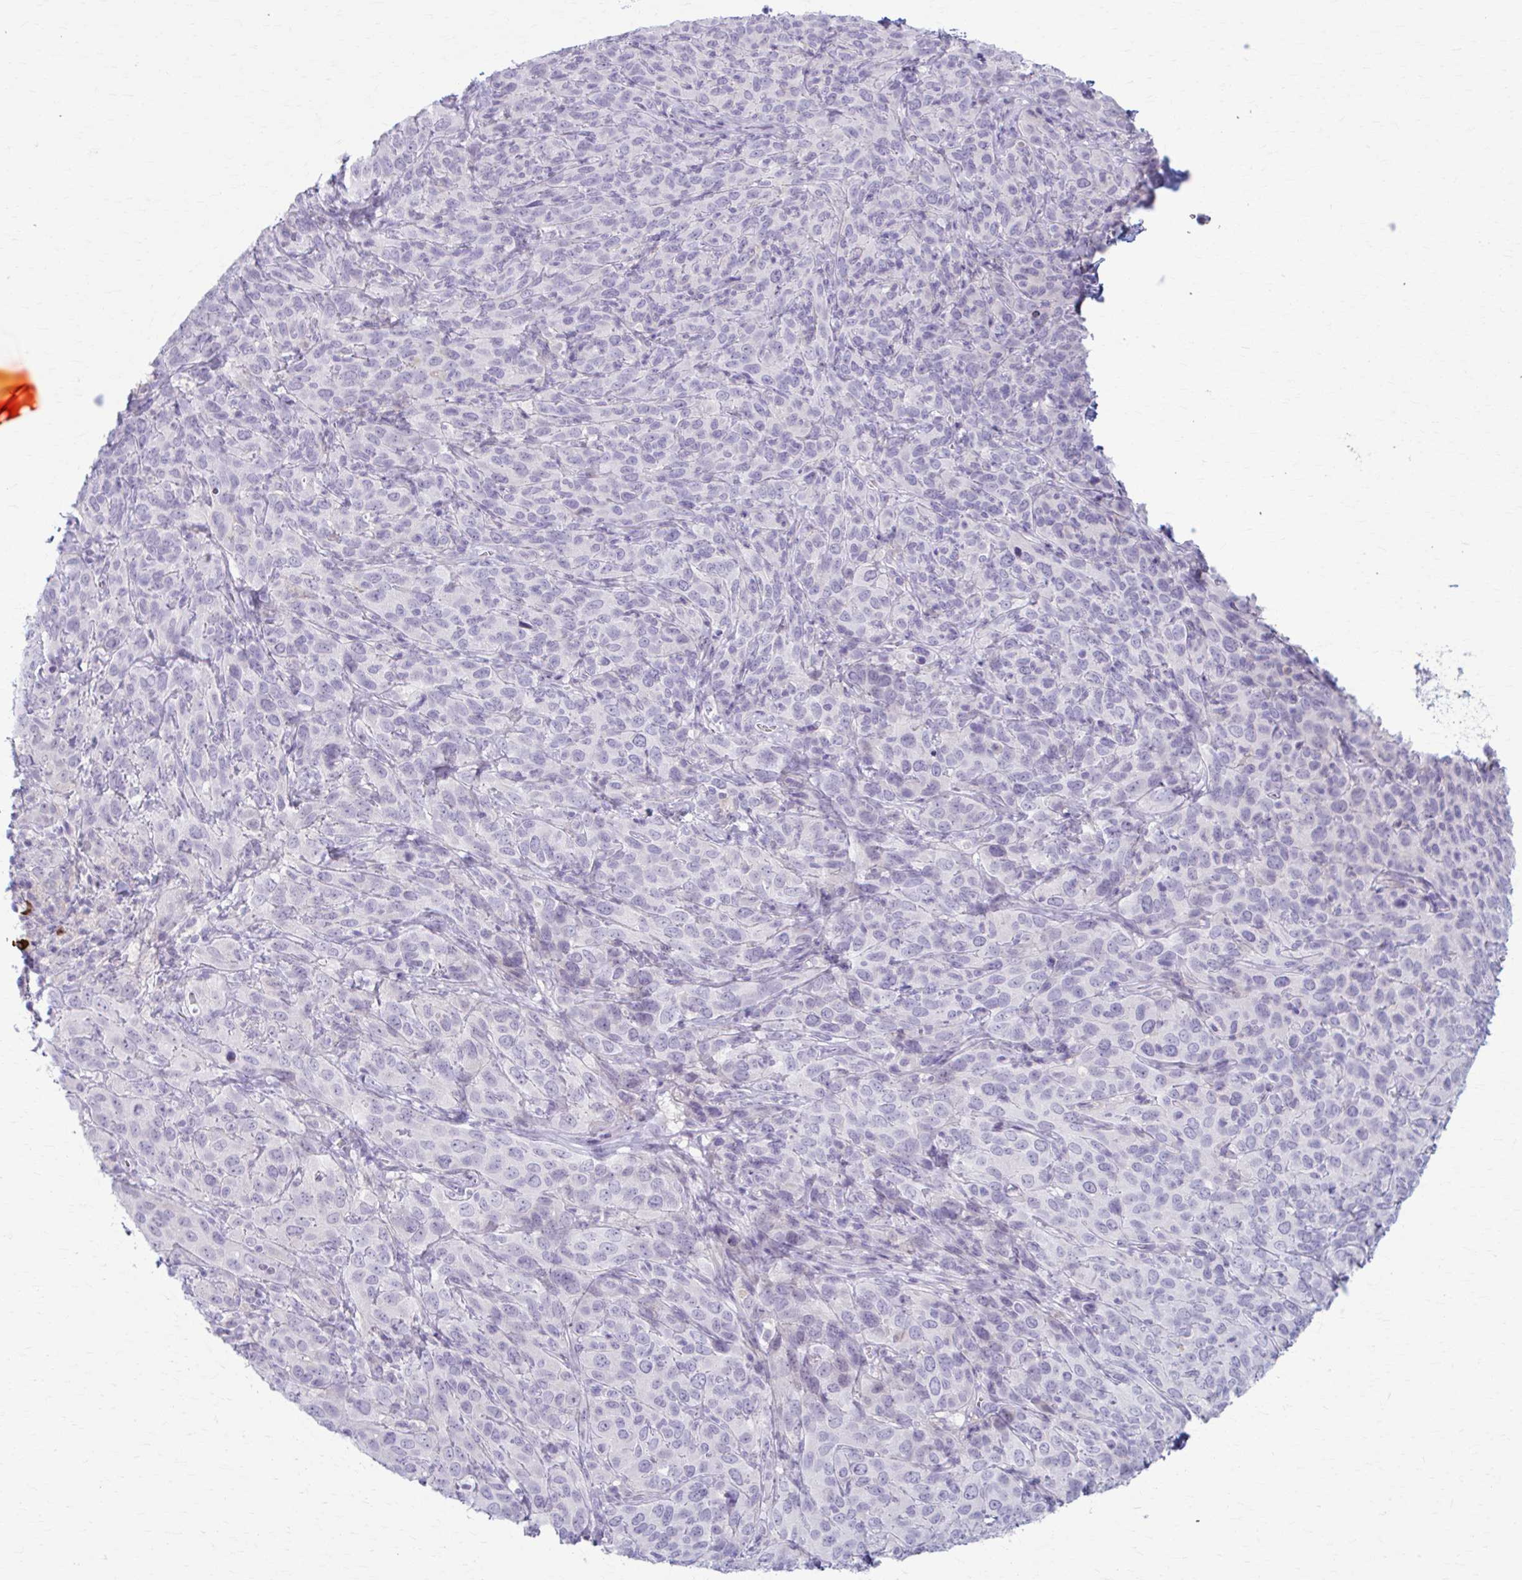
{"staining": {"intensity": "negative", "quantity": "none", "location": "none"}, "tissue": "cervical cancer", "cell_type": "Tumor cells", "image_type": "cancer", "snomed": [{"axis": "morphology", "description": "Squamous cell carcinoma, NOS"}, {"axis": "topography", "description": "Cervix"}], "caption": "DAB (3,3'-diaminobenzidine) immunohistochemical staining of human cervical squamous cell carcinoma exhibits no significant positivity in tumor cells.", "gene": "LDLRAP1", "patient": {"sex": "female", "age": 51}}